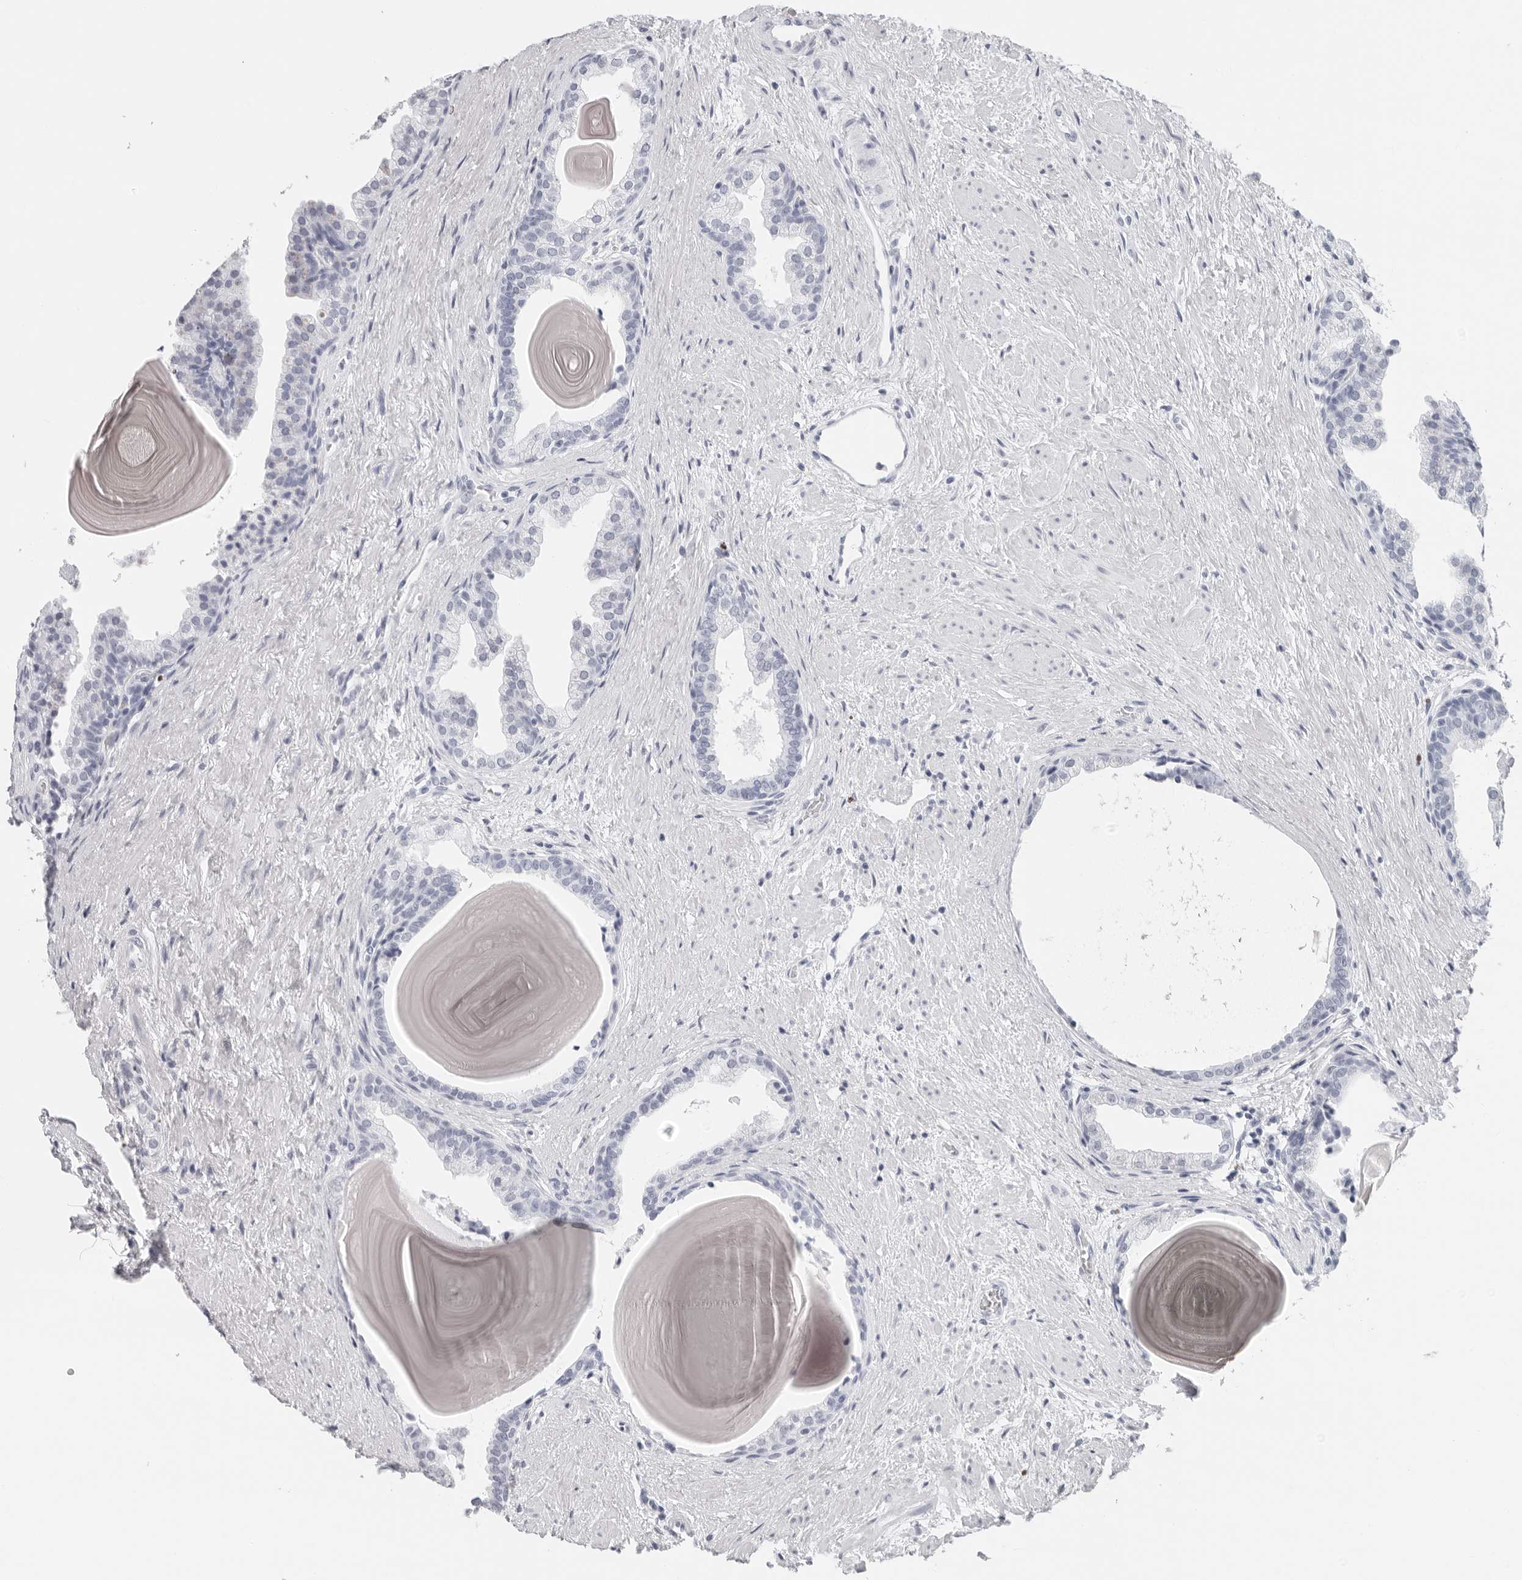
{"staining": {"intensity": "negative", "quantity": "none", "location": "none"}, "tissue": "prostate", "cell_type": "Glandular cells", "image_type": "normal", "snomed": [{"axis": "morphology", "description": "Normal tissue, NOS"}, {"axis": "topography", "description": "Prostate"}], "caption": "A high-resolution micrograph shows immunohistochemistry staining of normal prostate, which displays no significant positivity in glandular cells.", "gene": "CST1", "patient": {"sex": "male", "age": 48}}